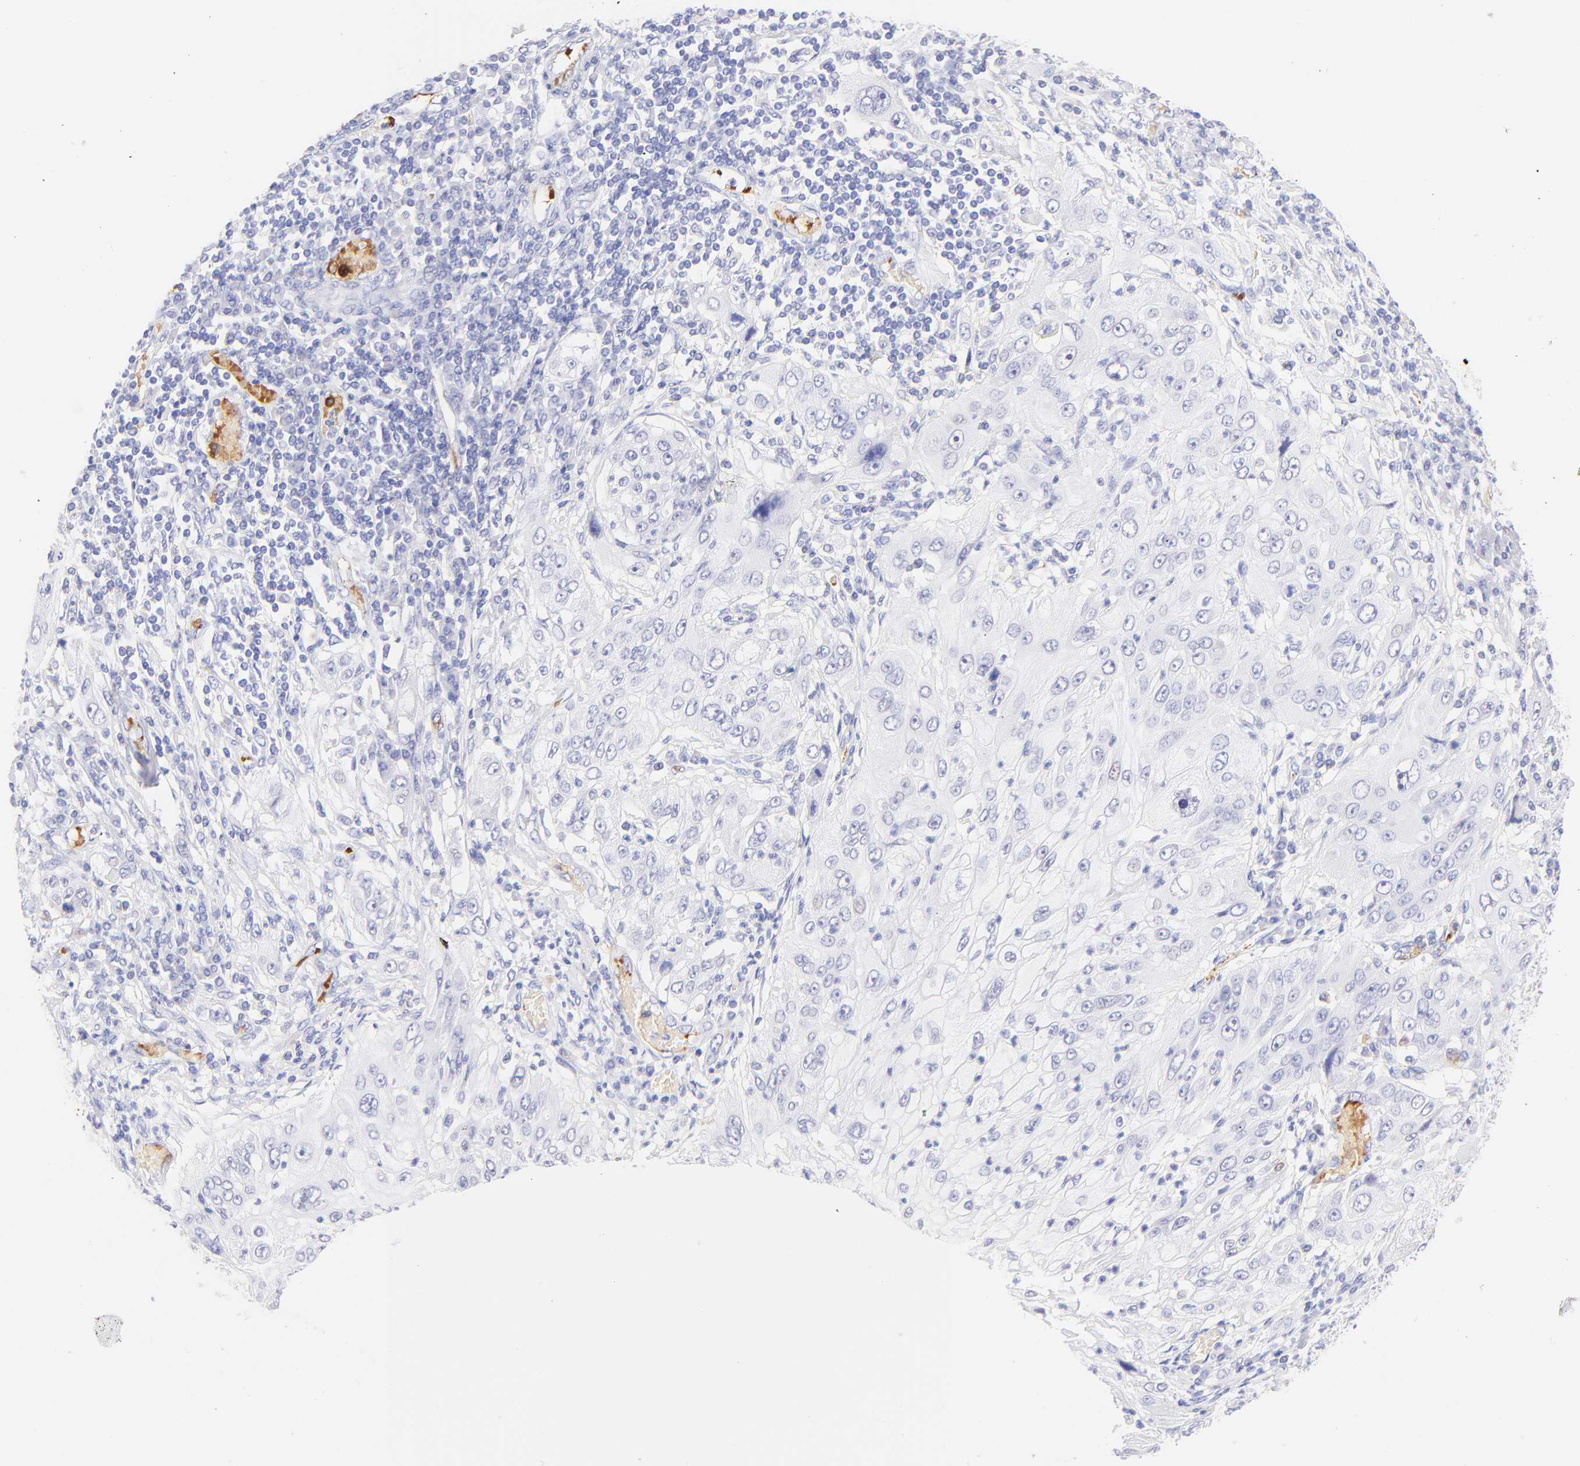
{"staining": {"intensity": "negative", "quantity": "none", "location": "none"}, "tissue": "lung cancer", "cell_type": "Tumor cells", "image_type": "cancer", "snomed": [{"axis": "morphology", "description": "Inflammation, NOS"}, {"axis": "morphology", "description": "Squamous cell carcinoma, NOS"}, {"axis": "topography", "description": "Lymph node"}, {"axis": "topography", "description": "Soft tissue"}, {"axis": "topography", "description": "Lung"}], "caption": "Immunohistochemistry (IHC) image of neoplastic tissue: lung cancer stained with DAB (3,3'-diaminobenzidine) reveals no significant protein positivity in tumor cells. (DAB (3,3'-diaminobenzidine) immunohistochemistry visualized using brightfield microscopy, high magnification).", "gene": "FRMPD3", "patient": {"sex": "male", "age": 66}}